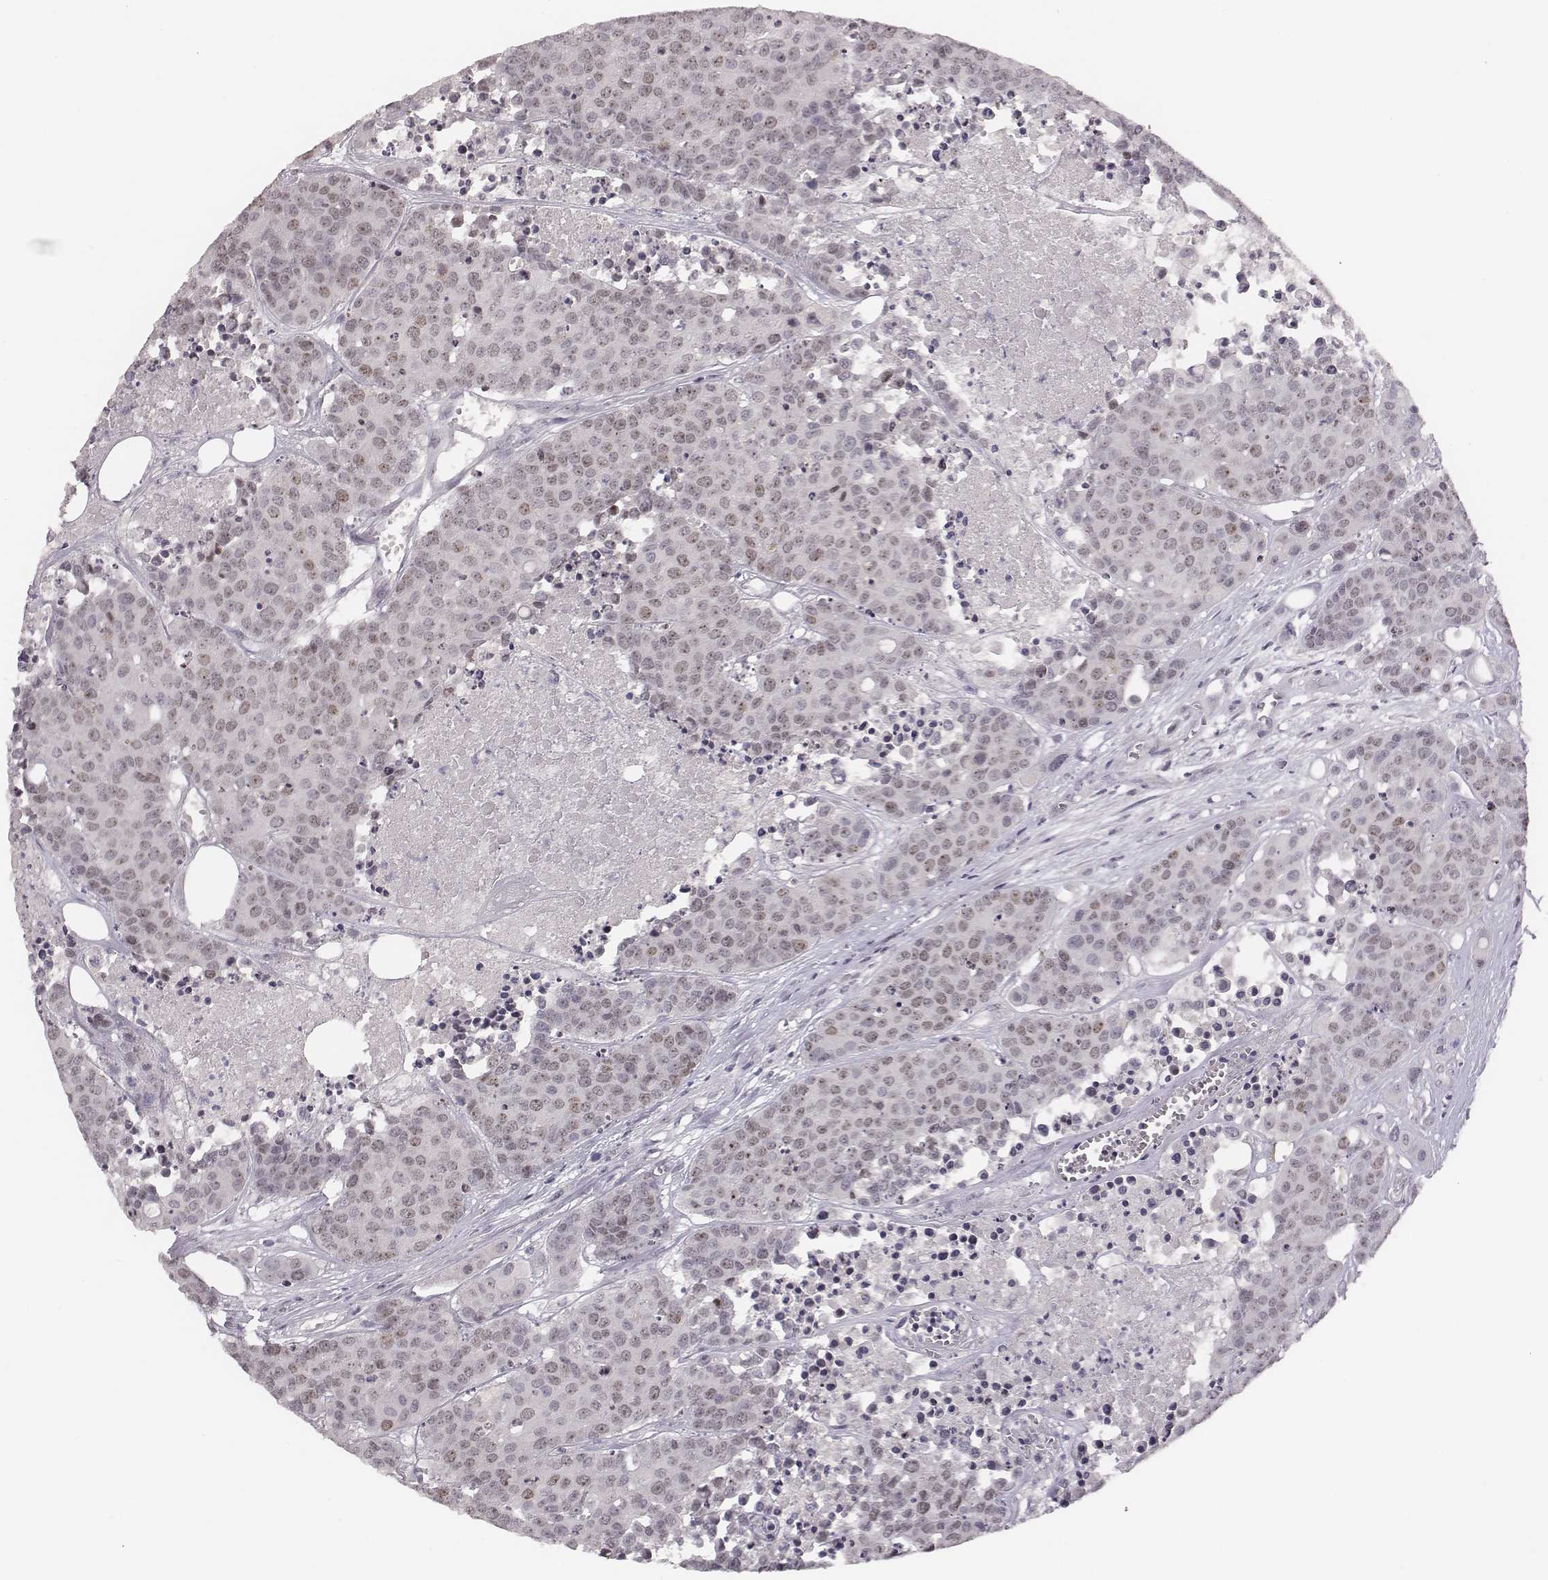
{"staining": {"intensity": "weak", "quantity": "25%-75%", "location": "nuclear"}, "tissue": "carcinoid", "cell_type": "Tumor cells", "image_type": "cancer", "snomed": [{"axis": "morphology", "description": "Carcinoid, malignant, NOS"}, {"axis": "topography", "description": "Colon"}], "caption": "Carcinoid tissue displays weak nuclear expression in approximately 25%-75% of tumor cells, visualized by immunohistochemistry.", "gene": "NIFK", "patient": {"sex": "male", "age": 81}}